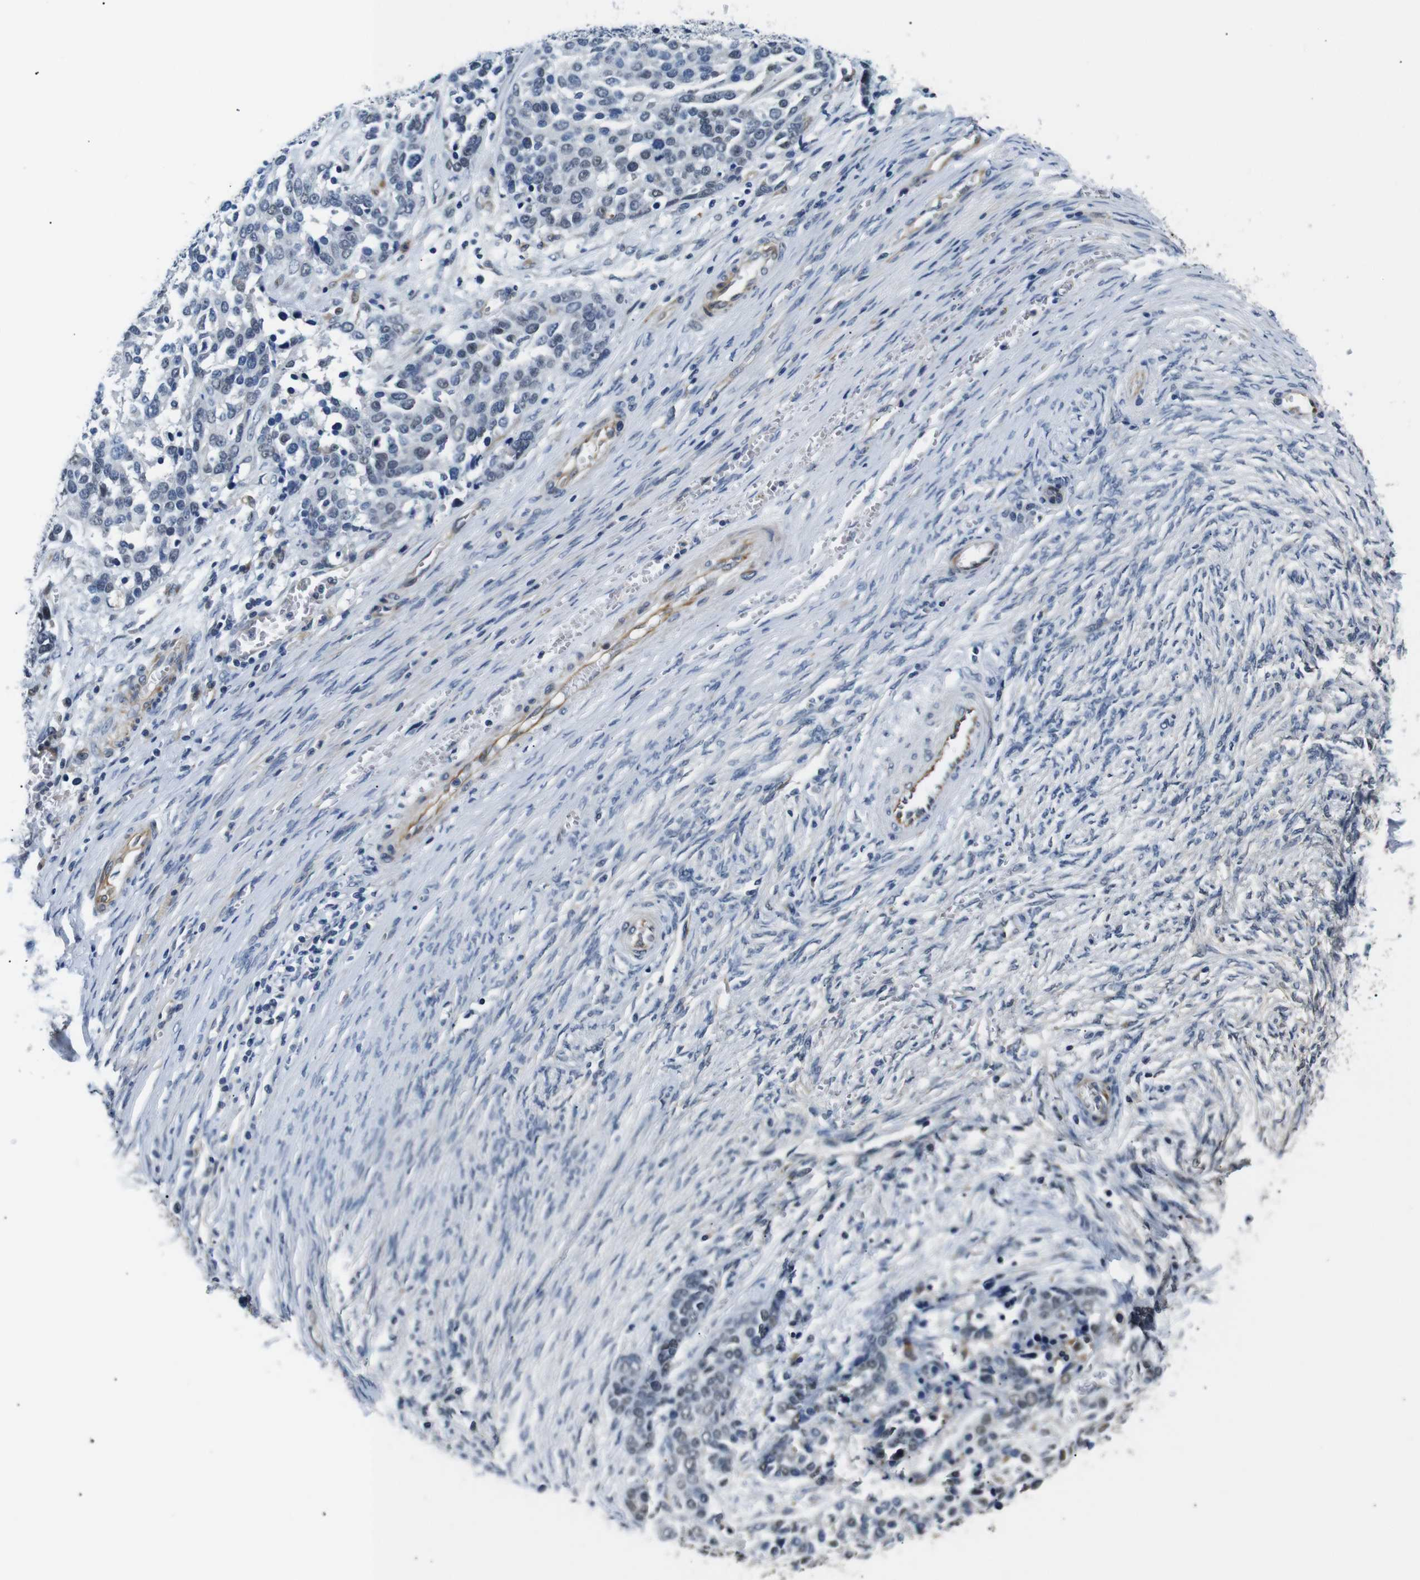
{"staining": {"intensity": "weak", "quantity": "<25%", "location": "nuclear"}, "tissue": "ovarian cancer", "cell_type": "Tumor cells", "image_type": "cancer", "snomed": [{"axis": "morphology", "description": "Cystadenocarcinoma, serous, NOS"}, {"axis": "topography", "description": "Ovary"}], "caption": "A photomicrograph of ovarian cancer (serous cystadenocarcinoma) stained for a protein displays no brown staining in tumor cells.", "gene": "TAFA1", "patient": {"sex": "female", "age": 44}}